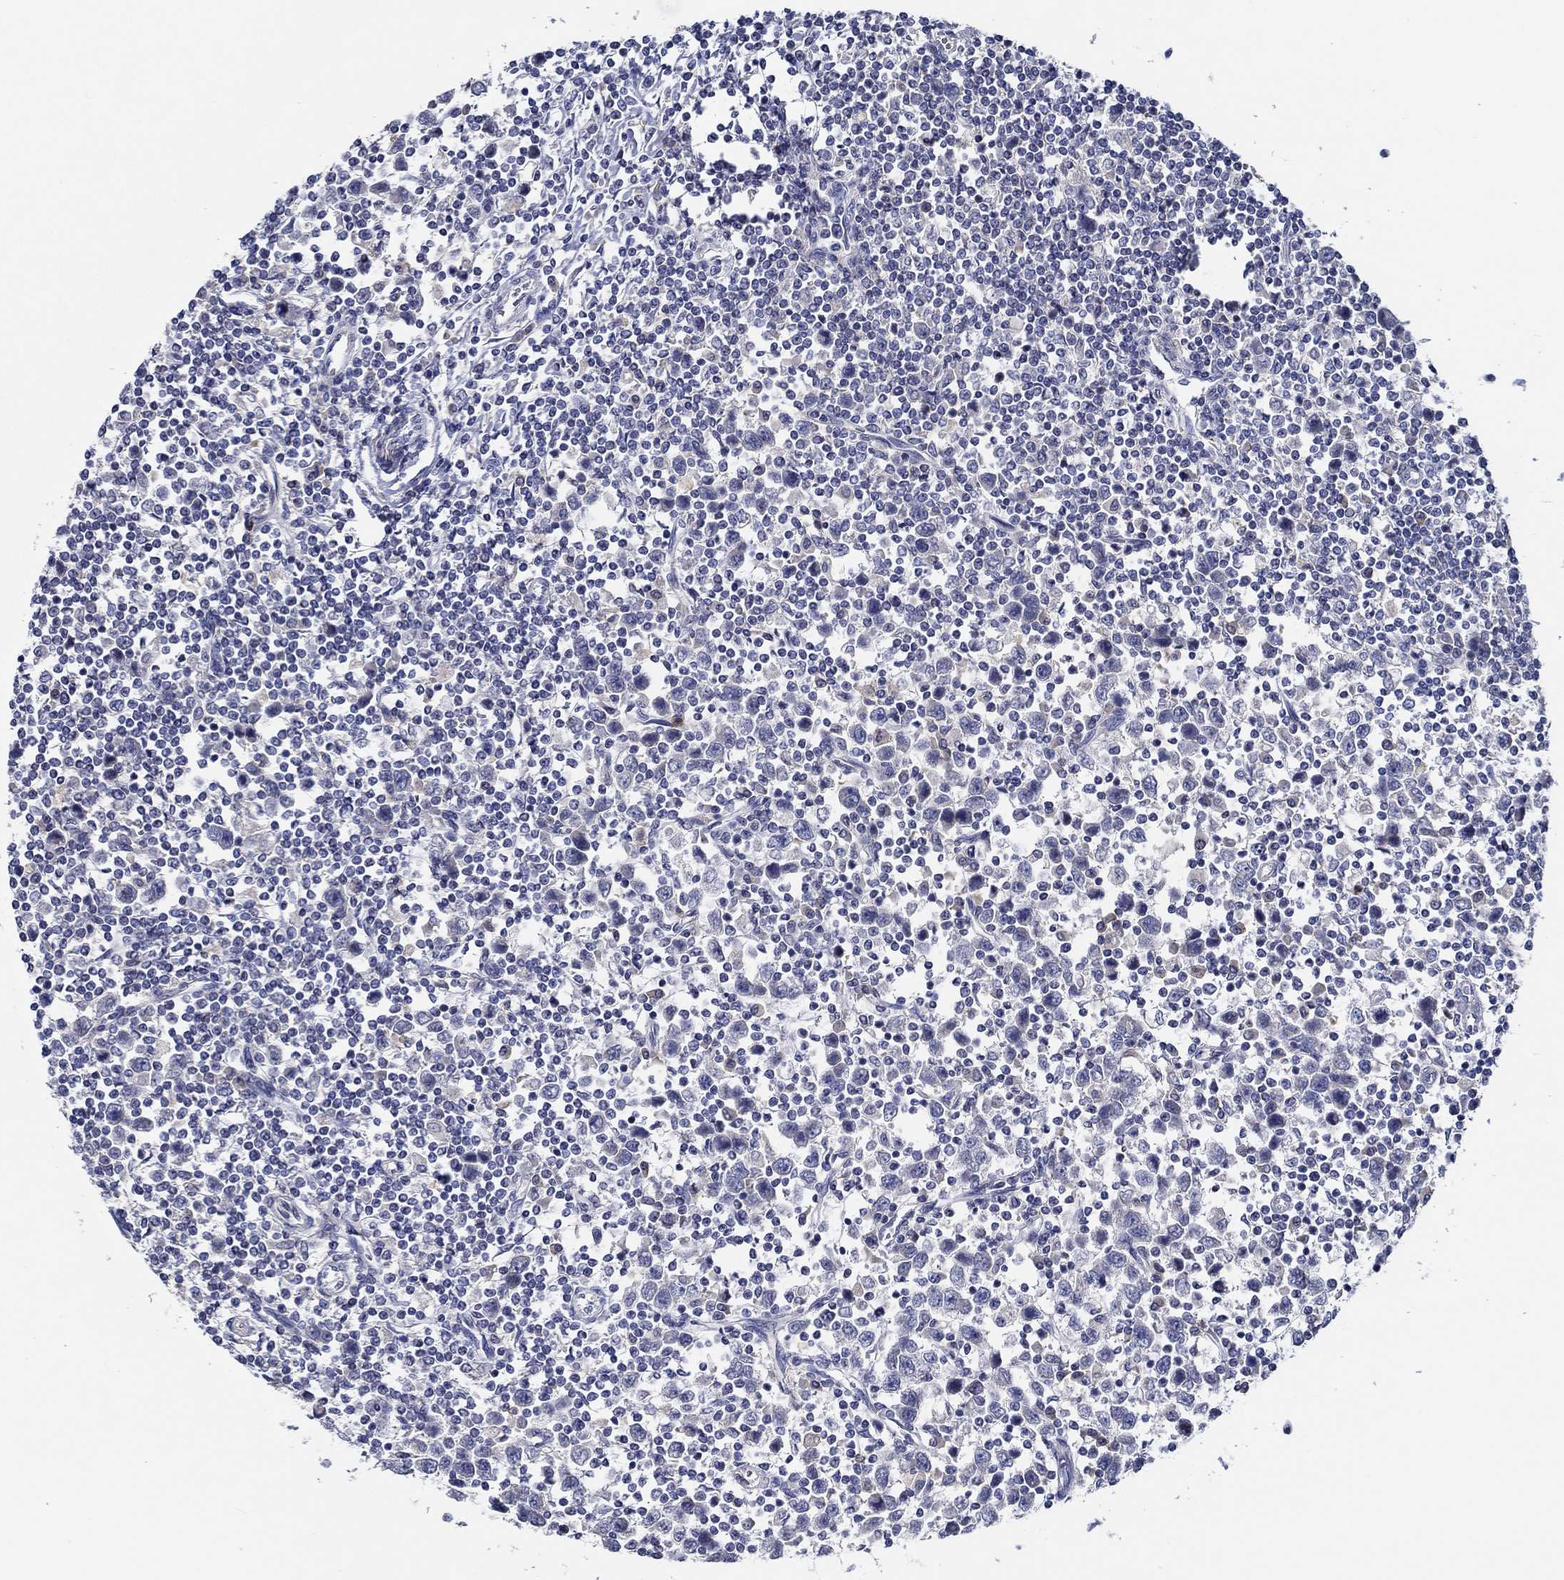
{"staining": {"intensity": "negative", "quantity": "none", "location": "none"}, "tissue": "testis cancer", "cell_type": "Tumor cells", "image_type": "cancer", "snomed": [{"axis": "morphology", "description": "Normal tissue, NOS"}, {"axis": "morphology", "description": "Seminoma, NOS"}, {"axis": "topography", "description": "Testis"}, {"axis": "topography", "description": "Epididymis"}], "caption": "A photomicrograph of human testis seminoma is negative for staining in tumor cells. (DAB (3,3'-diaminobenzidine) IHC, high magnification).", "gene": "CFAP61", "patient": {"sex": "male", "age": 34}}